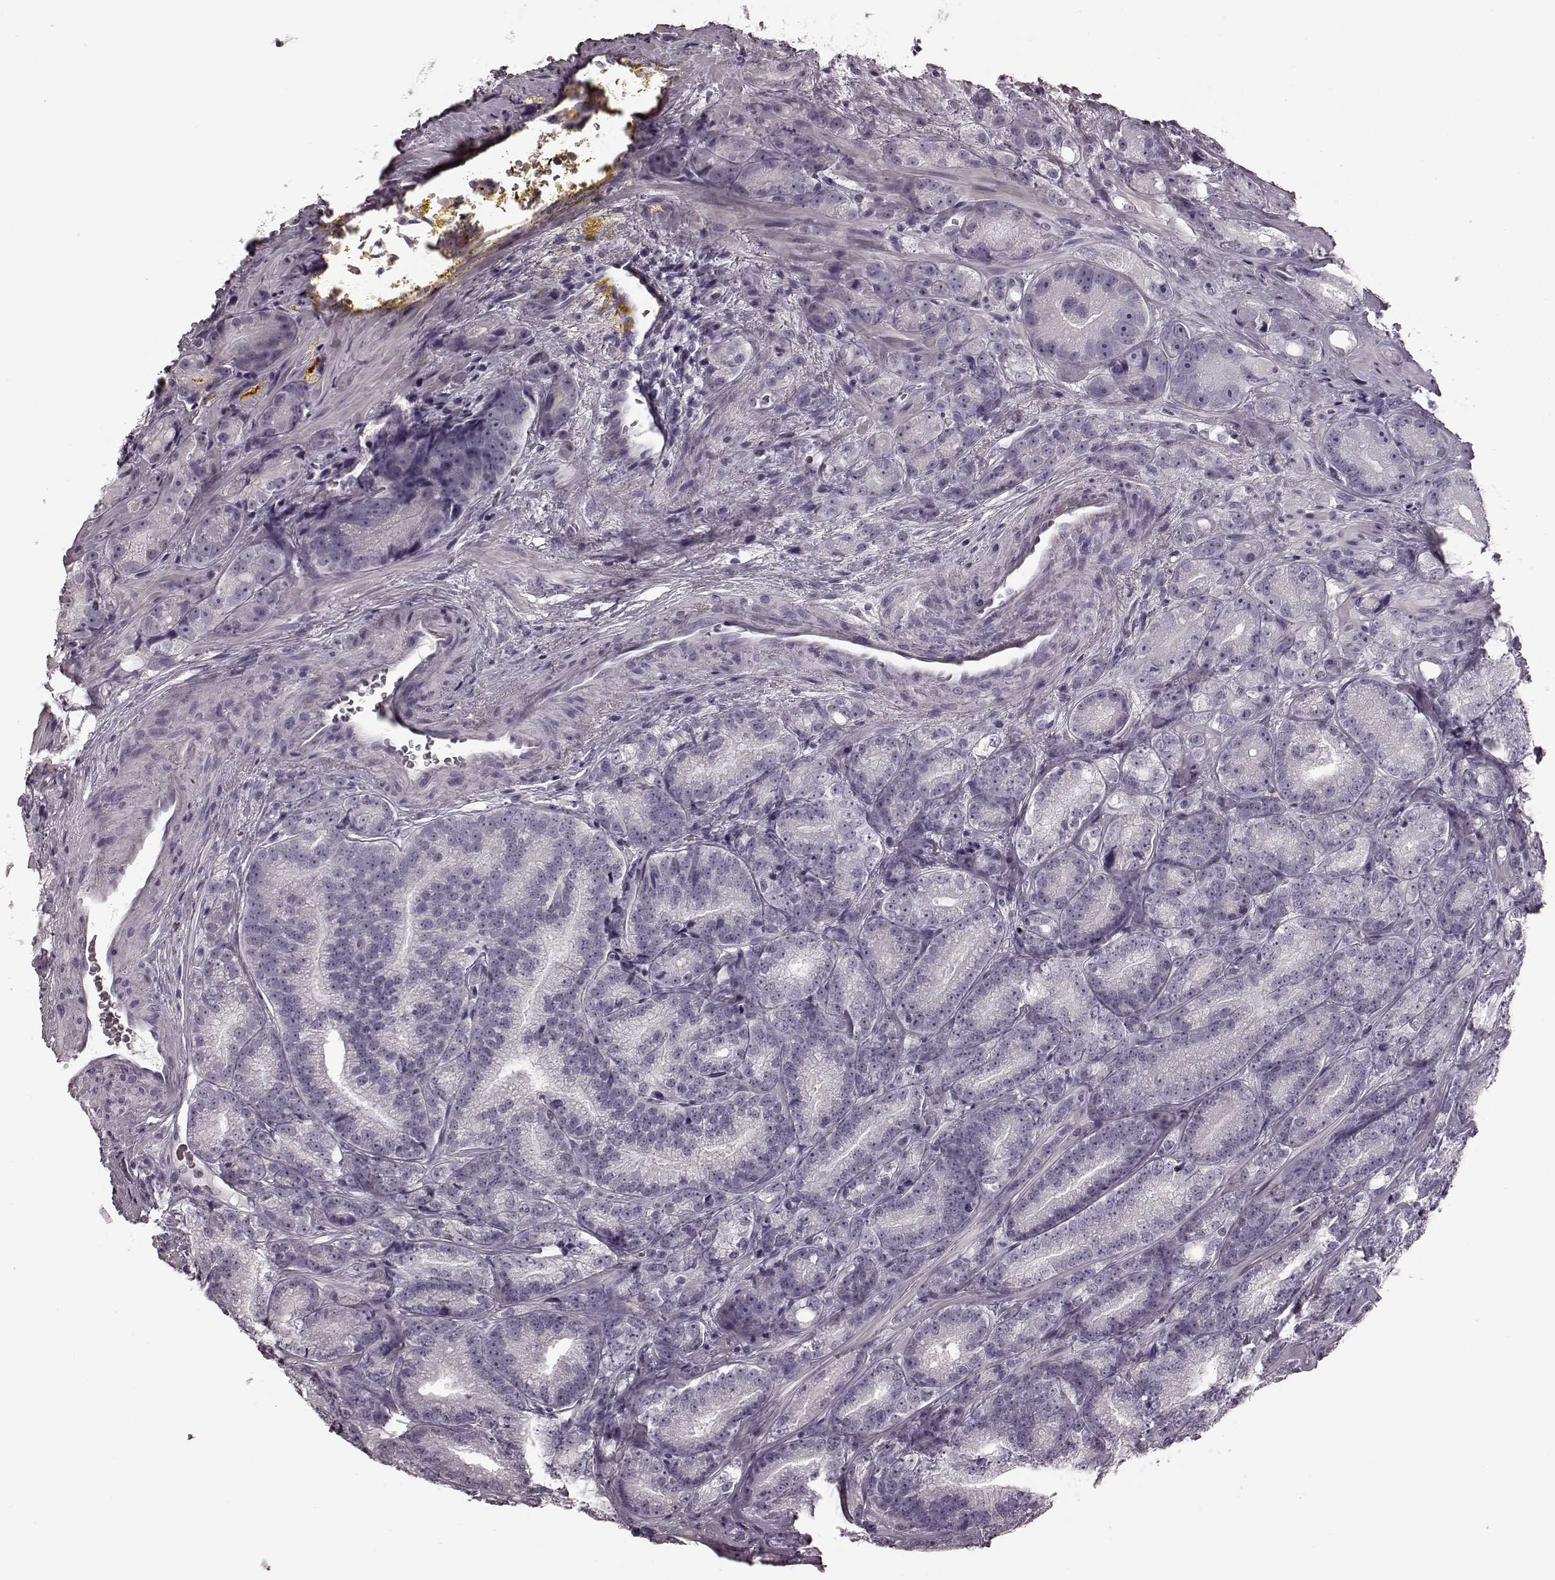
{"staining": {"intensity": "negative", "quantity": "none", "location": "none"}, "tissue": "prostate cancer", "cell_type": "Tumor cells", "image_type": "cancer", "snomed": [{"axis": "morphology", "description": "Adenocarcinoma, NOS"}, {"axis": "topography", "description": "Prostate"}], "caption": "An IHC micrograph of prostate adenocarcinoma is shown. There is no staining in tumor cells of prostate adenocarcinoma. (Stains: DAB immunohistochemistry (IHC) with hematoxylin counter stain, Microscopy: brightfield microscopy at high magnification).", "gene": "TRPM1", "patient": {"sex": "male", "age": 63}}